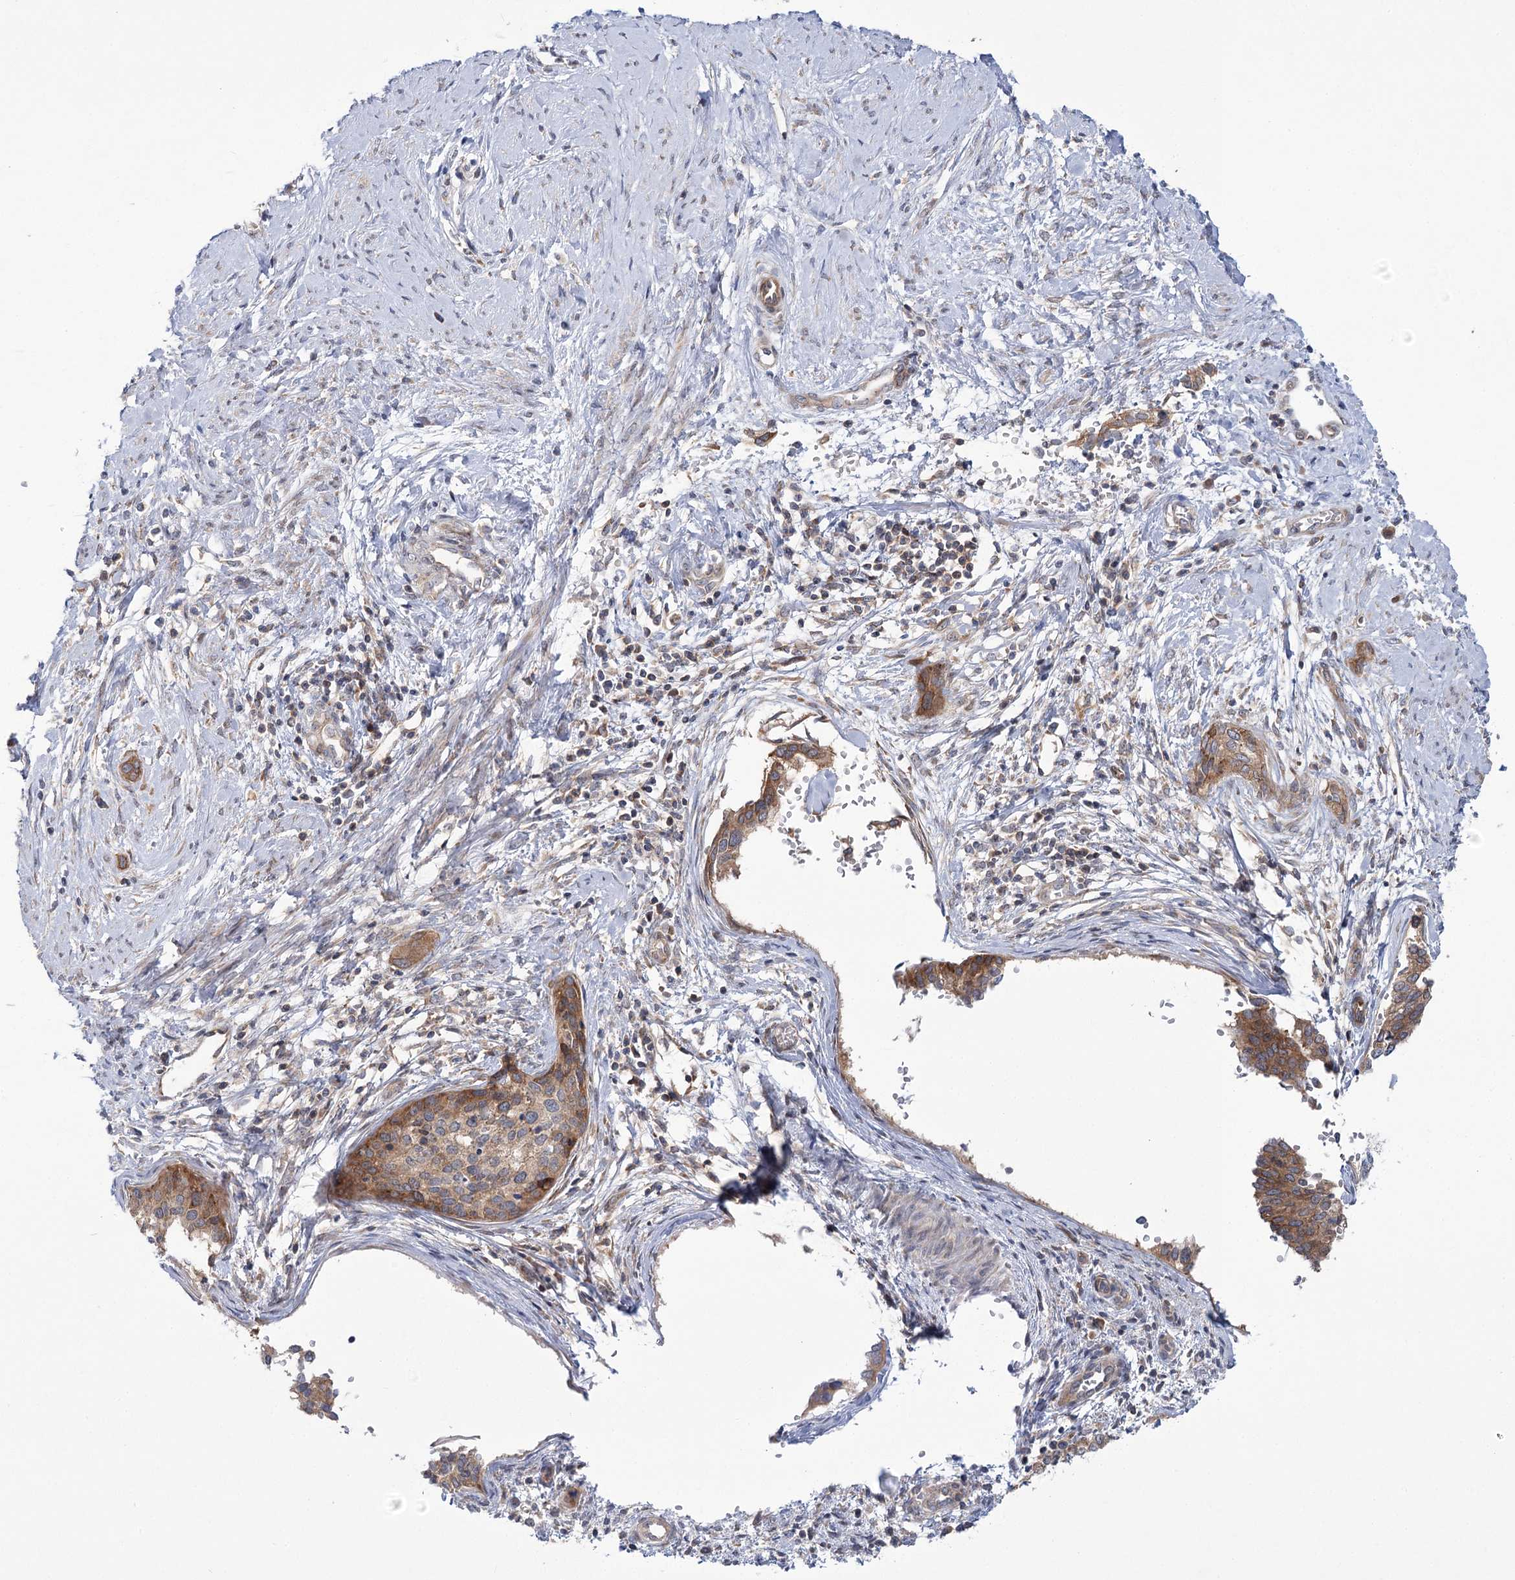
{"staining": {"intensity": "moderate", "quantity": "<25%", "location": "cytoplasmic/membranous"}, "tissue": "cervical cancer", "cell_type": "Tumor cells", "image_type": "cancer", "snomed": [{"axis": "morphology", "description": "Squamous cell carcinoma, NOS"}, {"axis": "topography", "description": "Cervix"}], "caption": "Cervical cancer (squamous cell carcinoma) stained with IHC reveals moderate cytoplasmic/membranous positivity in about <25% of tumor cells. The staining was performed using DAB to visualize the protein expression in brown, while the nuclei were stained in blue with hematoxylin (Magnification: 20x).", "gene": "VWA2", "patient": {"sex": "female", "age": 37}}